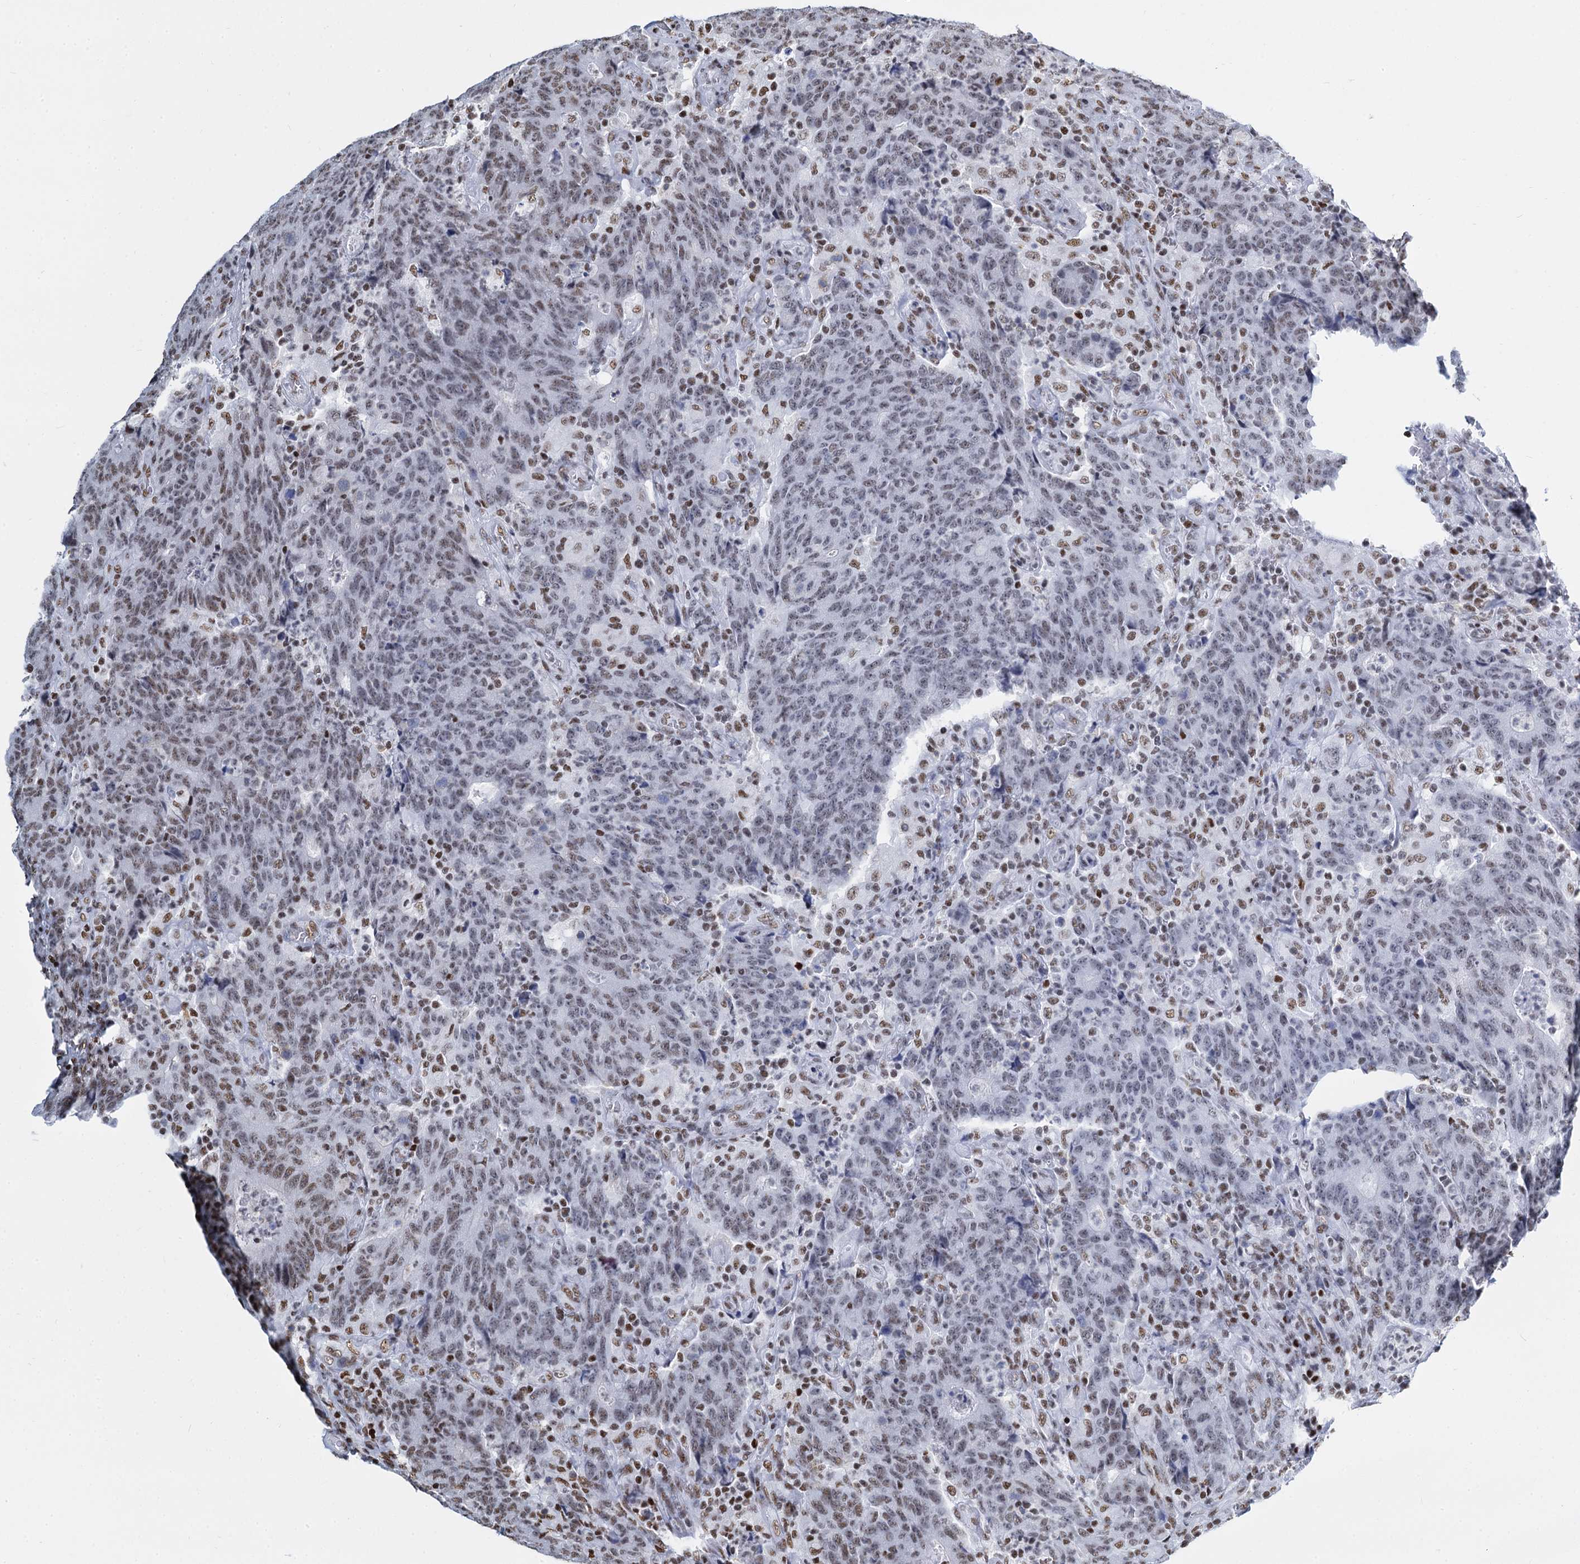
{"staining": {"intensity": "weak", "quantity": "25%-75%", "location": "nuclear"}, "tissue": "colorectal cancer", "cell_type": "Tumor cells", "image_type": "cancer", "snomed": [{"axis": "morphology", "description": "Adenocarcinoma, NOS"}, {"axis": "topography", "description": "Colon"}], "caption": "Brown immunohistochemical staining in human colorectal cancer demonstrates weak nuclear expression in about 25%-75% of tumor cells. (brown staining indicates protein expression, while blue staining denotes nuclei).", "gene": "DCPS", "patient": {"sex": "female", "age": 75}}